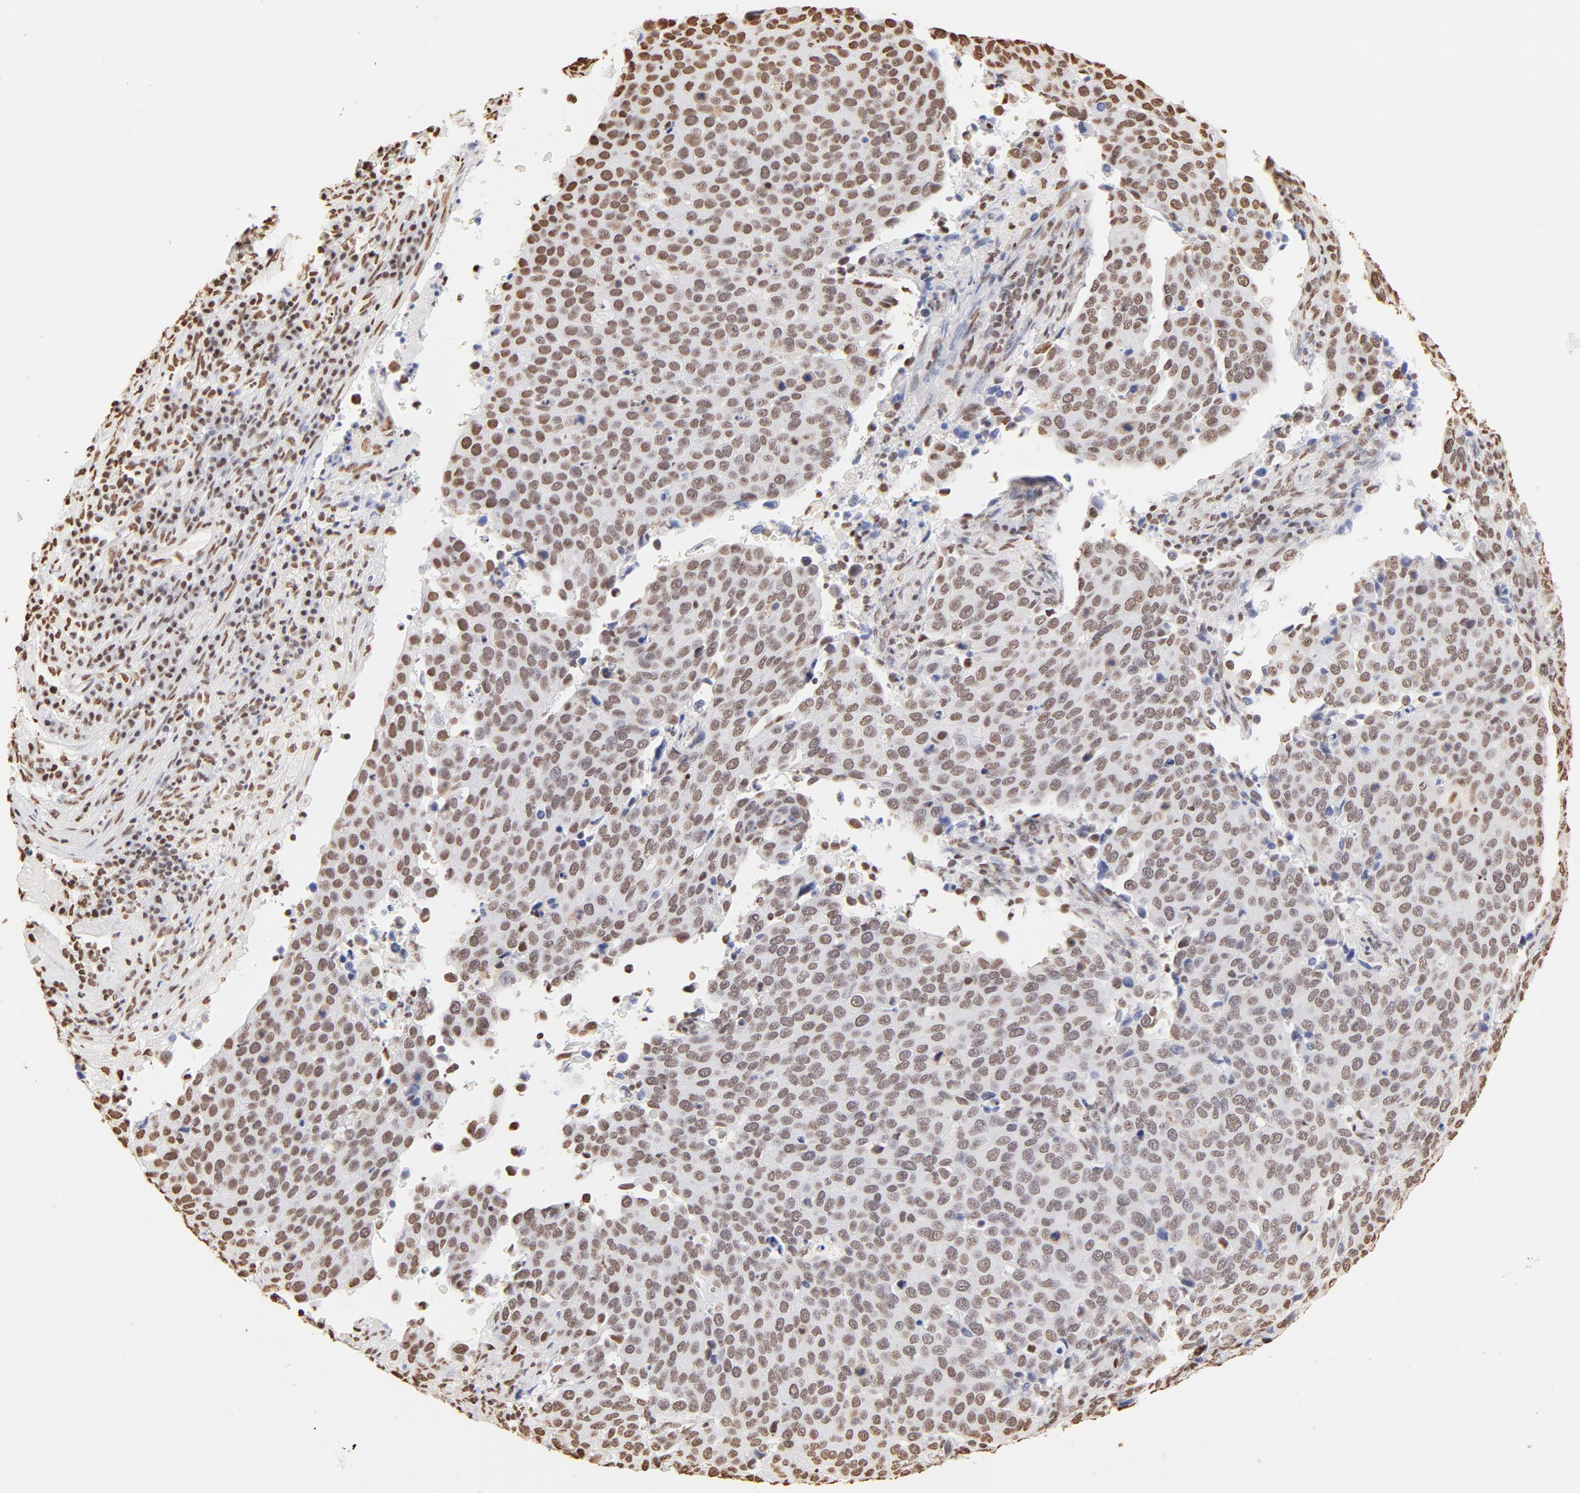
{"staining": {"intensity": "weak", "quantity": ">75%", "location": "nuclear"}, "tissue": "cervical cancer", "cell_type": "Tumor cells", "image_type": "cancer", "snomed": [{"axis": "morphology", "description": "Squamous cell carcinoma, NOS"}, {"axis": "topography", "description": "Cervix"}], "caption": "Immunohistochemistry (IHC) of cervical cancer (squamous cell carcinoma) displays low levels of weak nuclear expression in approximately >75% of tumor cells.", "gene": "ZNF540", "patient": {"sex": "female", "age": 54}}